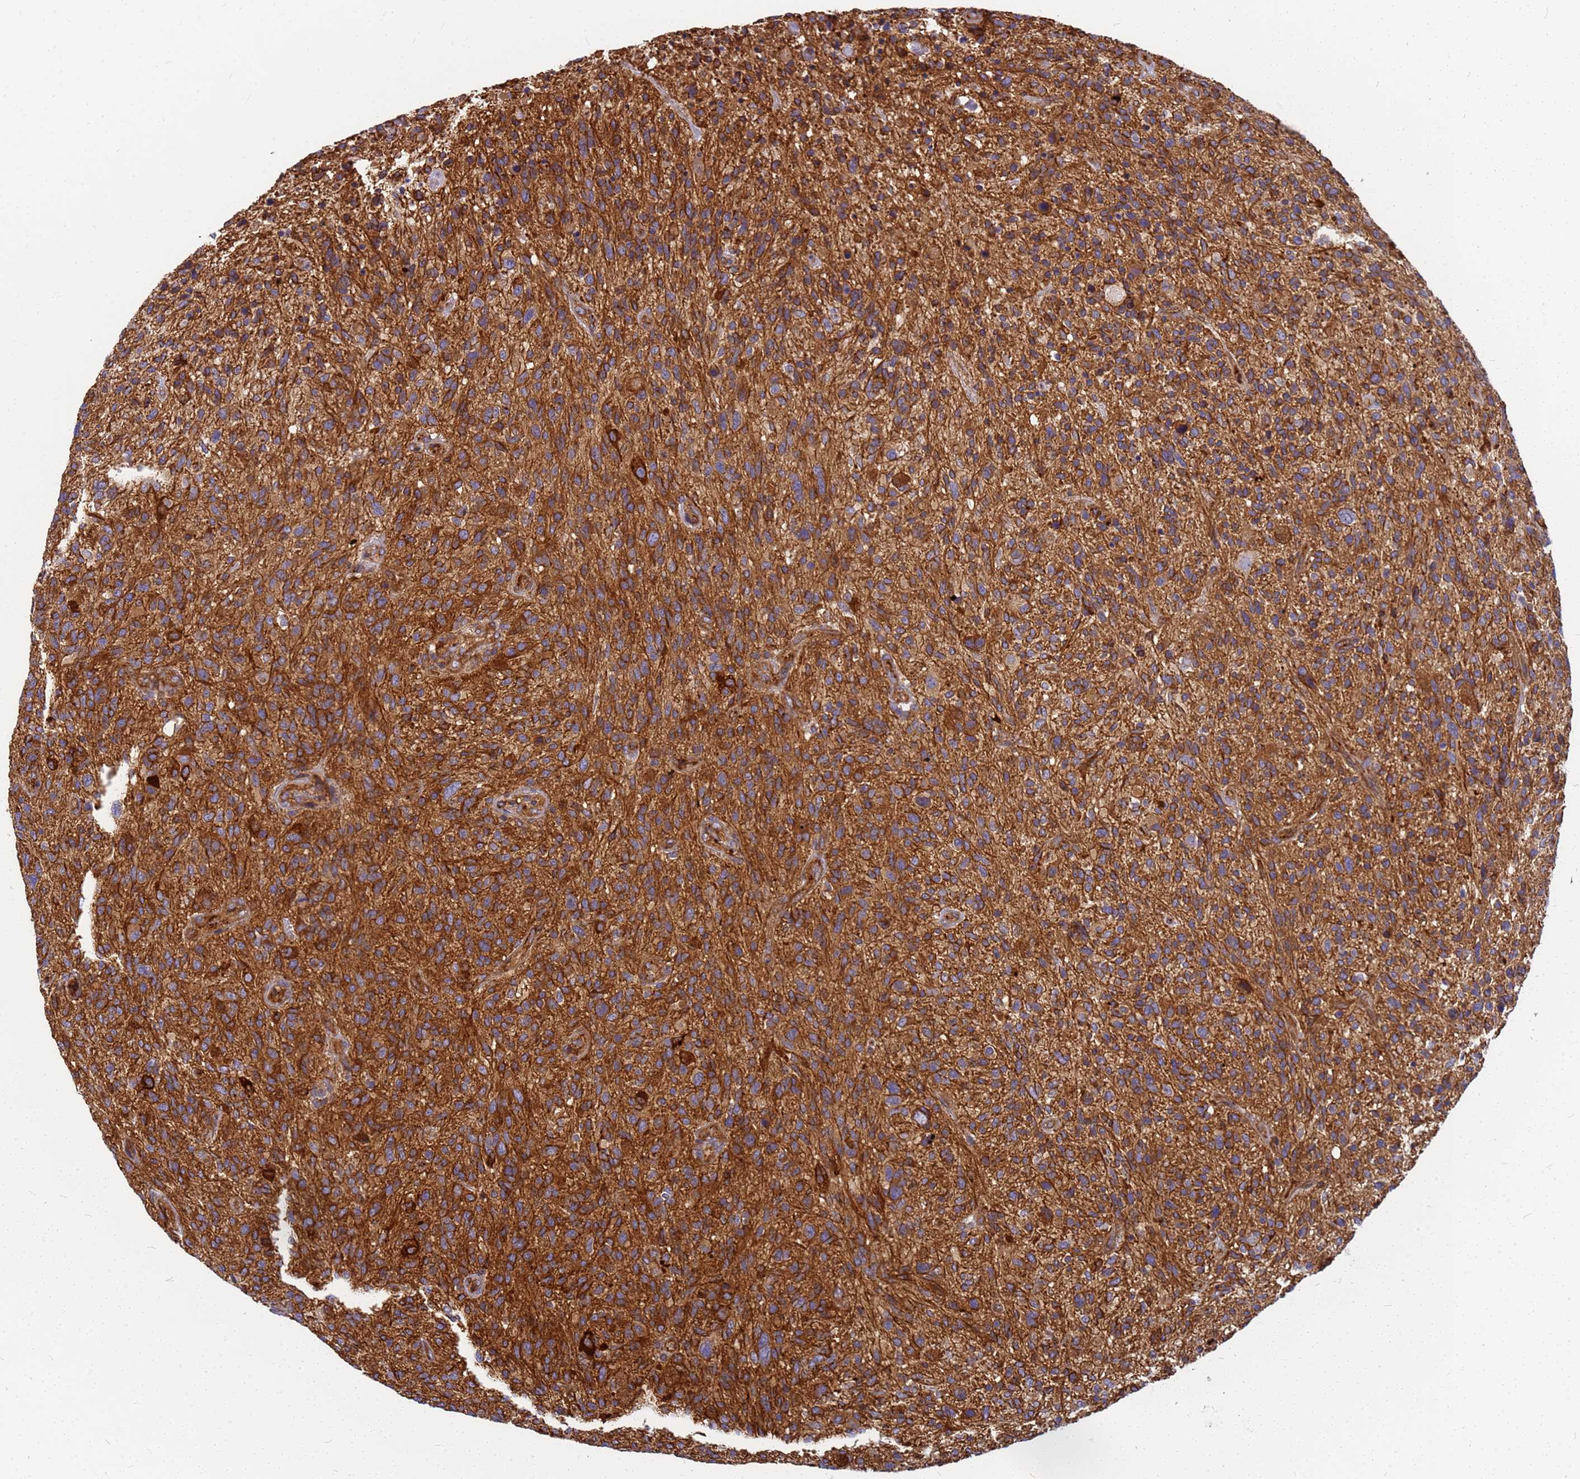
{"staining": {"intensity": "moderate", "quantity": ">75%", "location": "cytoplasmic/membranous"}, "tissue": "glioma", "cell_type": "Tumor cells", "image_type": "cancer", "snomed": [{"axis": "morphology", "description": "Glioma, malignant, High grade"}, {"axis": "topography", "description": "Brain"}], "caption": "Human malignant high-grade glioma stained with a brown dye shows moderate cytoplasmic/membranous positive positivity in about >75% of tumor cells.", "gene": "C2CD5", "patient": {"sex": "male", "age": 47}}